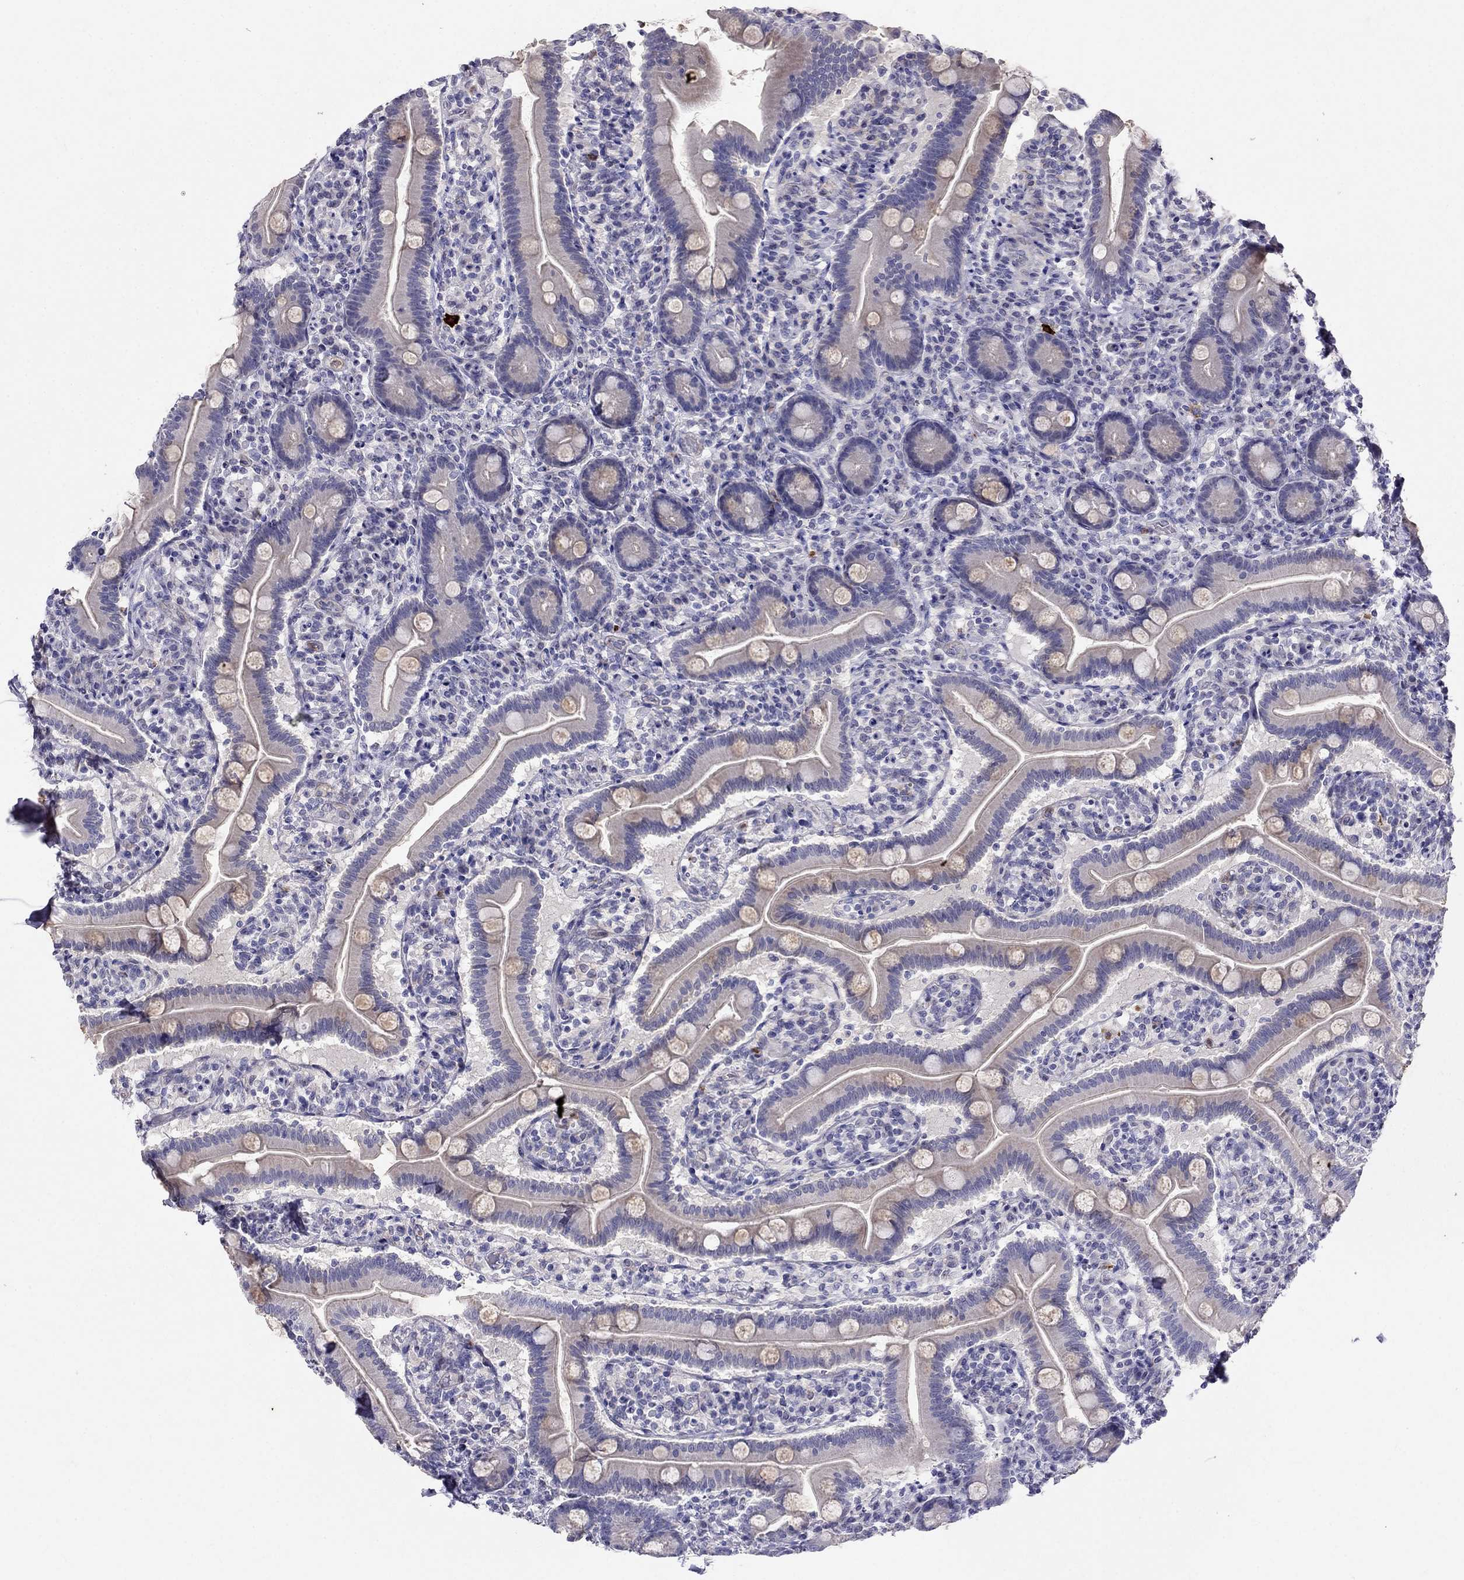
{"staining": {"intensity": "moderate", "quantity": "25%-75%", "location": "cytoplasmic/membranous"}, "tissue": "small intestine", "cell_type": "Glandular cells", "image_type": "normal", "snomed": [{"axis": "morphology", "description": "Normal tissue, NOS"}, {"axis": "topography", "description": "Small intestine"}], "caption": "Immunohistochemical staining of unremarkable small intestine displays 25%-75% levels of moderate cytoplasmic/membranous protein expression in about 25%-75% of glandular cells. The staining was performed using DAB, with brown indicating positive protein expression. Nuclei are stained blue with hematoxylin.", "gene": "SPINT4", "patient": {"sex": "male", "age": 66}}